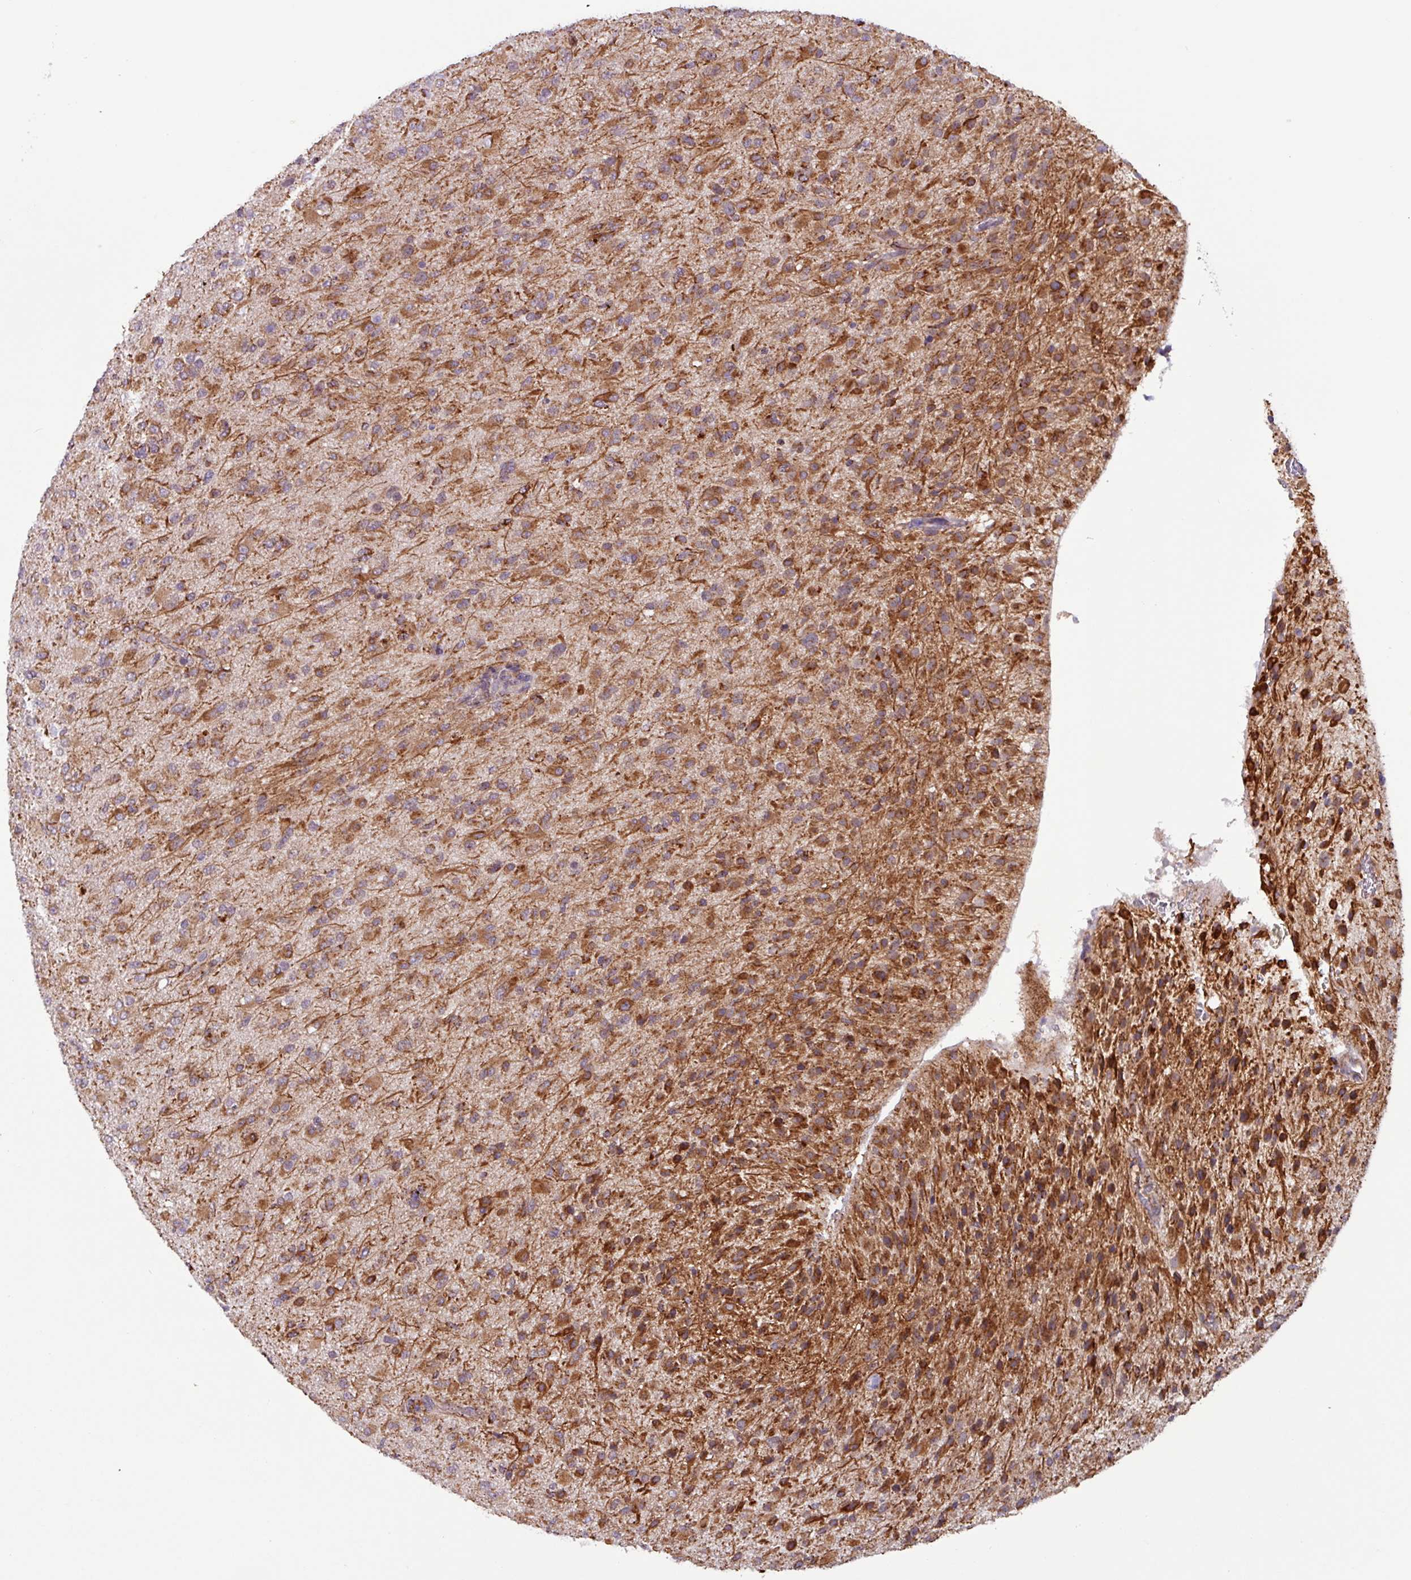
{"staining": {"intensity": "strong", "quantity": ">75%", "location": "cytoplasmic/membranous"}, "tissue": "glioma", "cell_type": "Tumor cells", "image_type": "cancer", "snomed": [{"axis": "morphology", "description": "Glioma, malignant, Low grade"}, {"axis": "topography", "description": "Brain"}], "caption": "This histopathology image exhibits IHC staining of malignant glioma (low-grade), with high strong cytoplasmic/membranous staining in about >75% of tumor cells.", "gene": "AKIRIN1", "patient": {"sex": "male", "age": 65}}